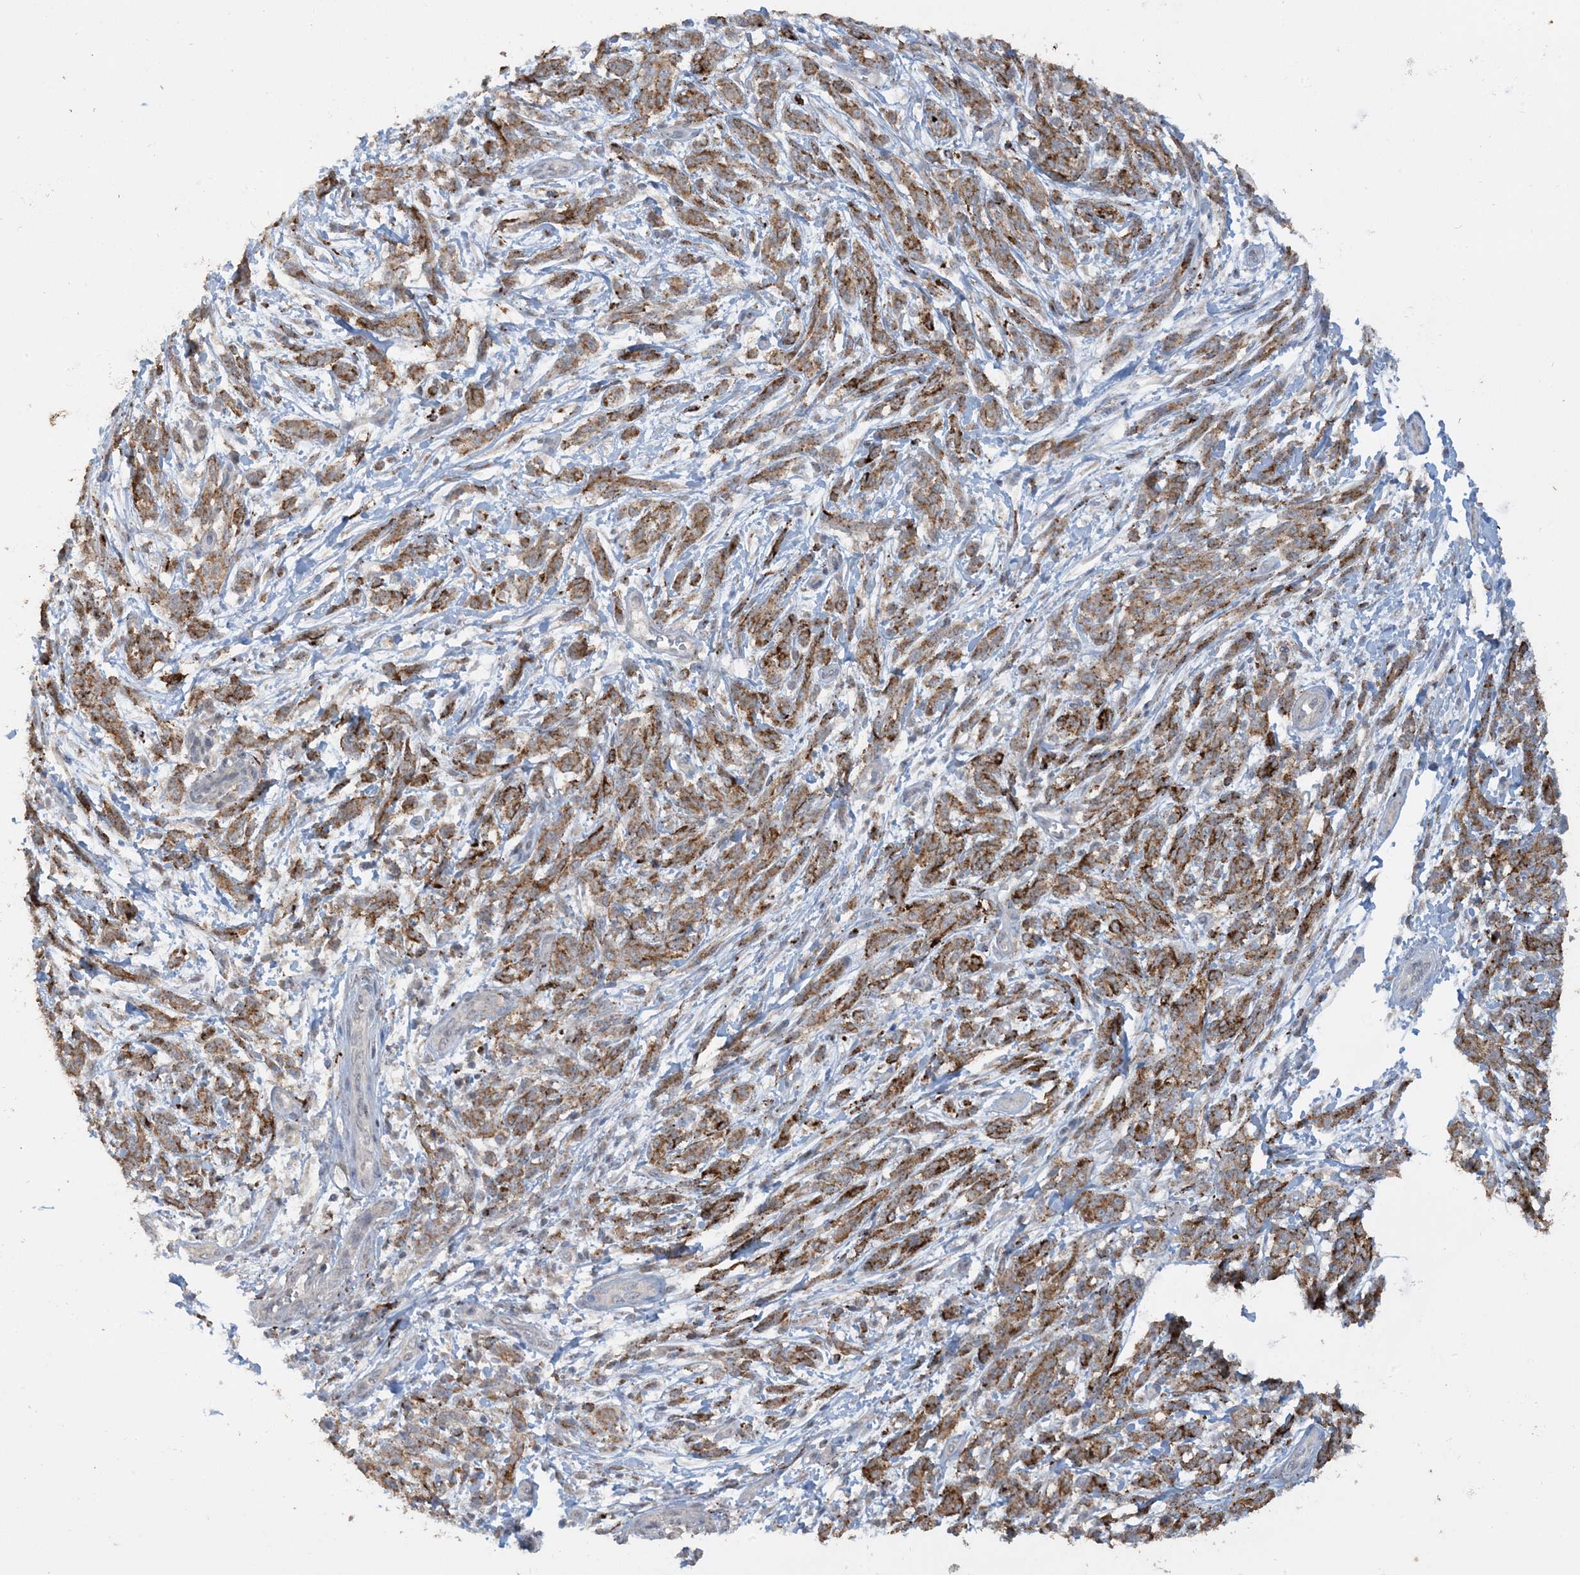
{"staining": {"intensity": "moderate", "quantity": ">75%", "location": "cytoplasmic/membranous"}, "tissue": "melanoma", "cell_type": "Tumor cells", "image_type": "cancer", "snomed": [{"axis": "morphology", "description": "Malignant melanoma, NOS"}, {"axis": "topography", "description": "Skin"}], "caption": "Malignant melanoma stained with DAB (3,3'-diaminobenzidine) IHC displays medium levels of moderate cytoplasmic/membranous expression in about >75% of tumor cells.", "gene": "SFMBT2", "patient": {"sex": "male", "age": 49}}